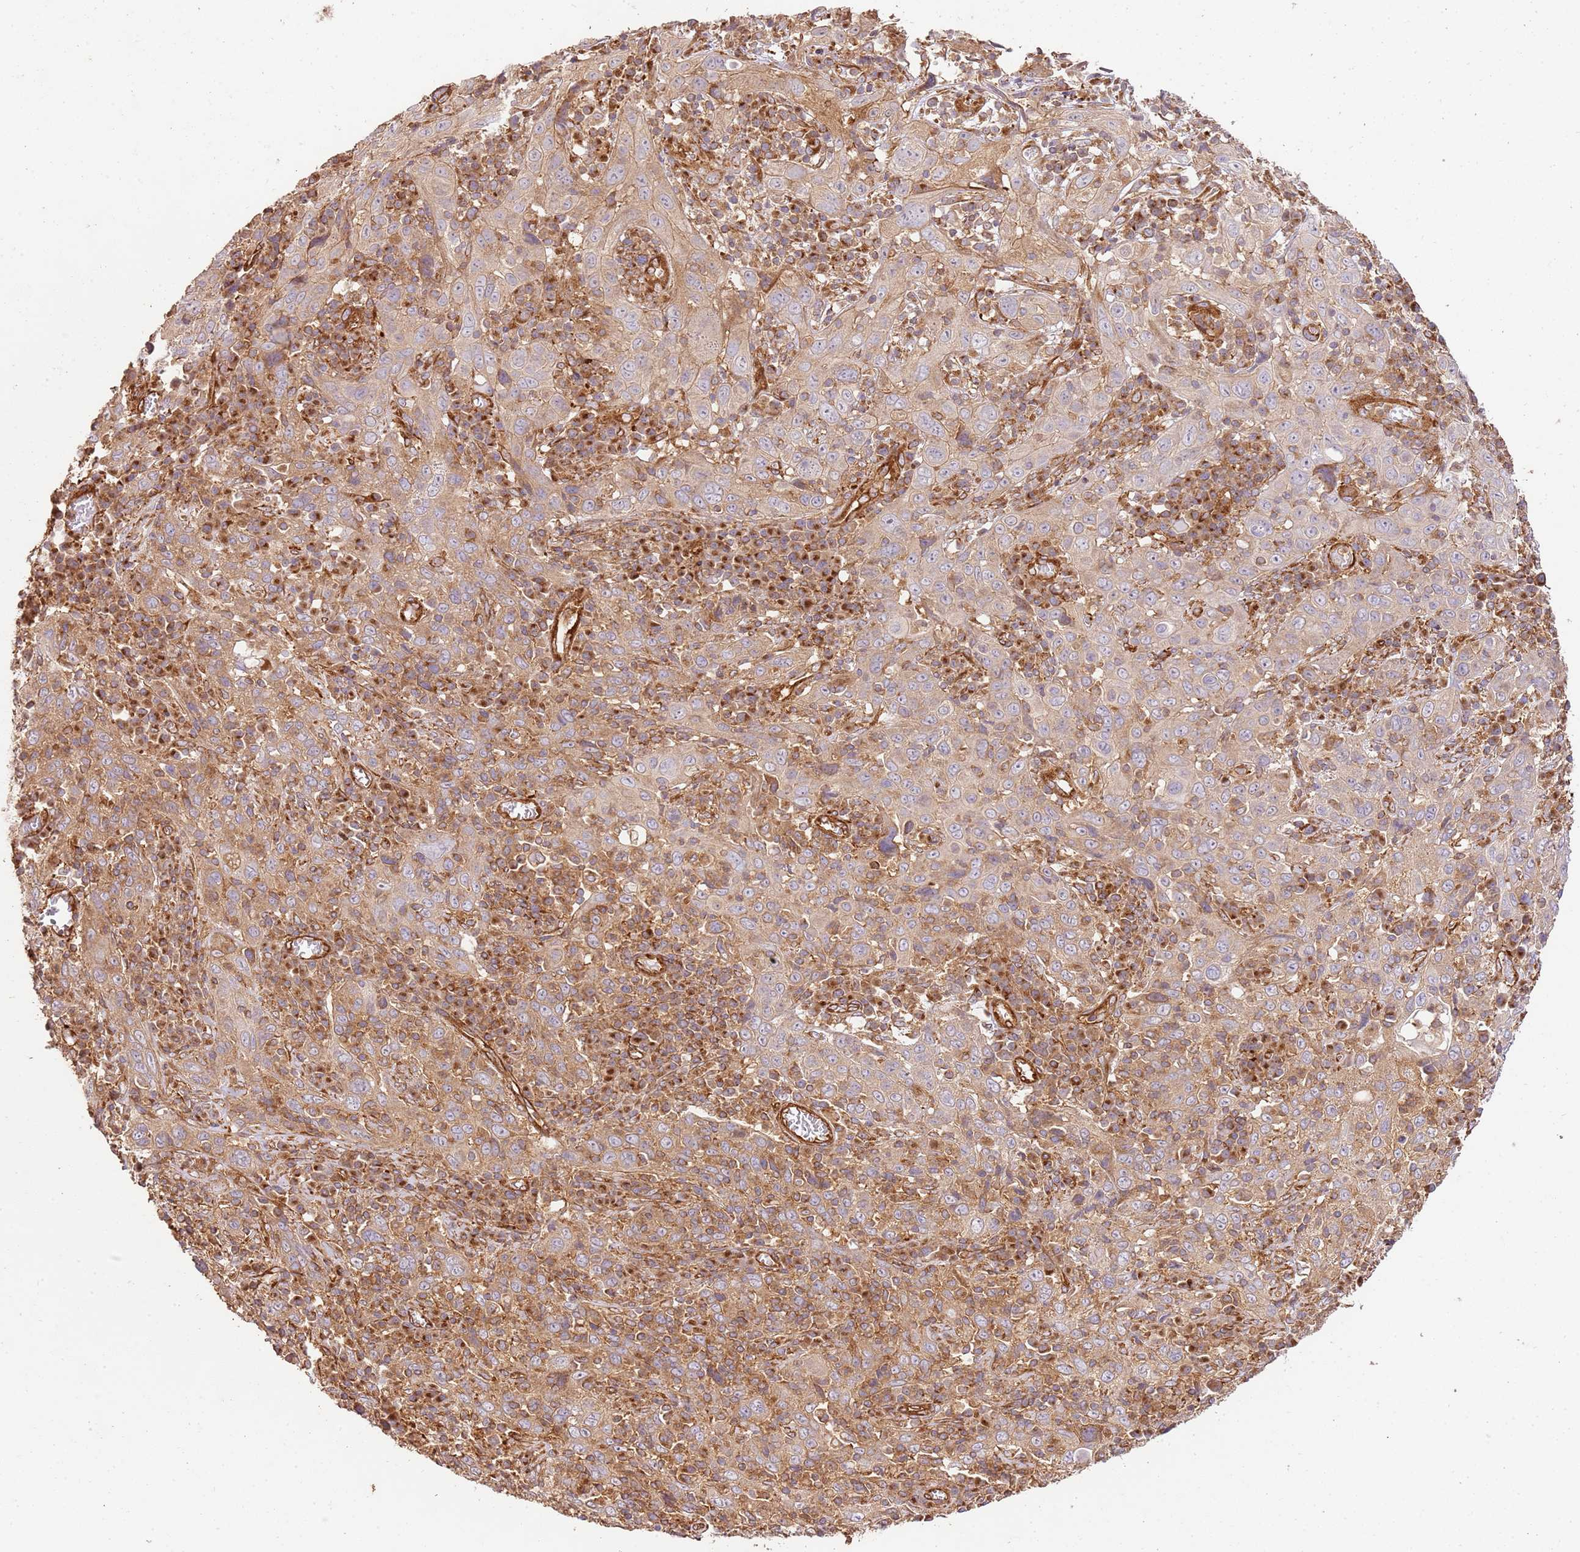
{"staining": {"intensity": "moderate", "quantity": ">75%", "location": "cytoplasmic/membranous"}, "tissue": "cervical cancer", "cell_type": "Tumor cells", "image_type": "cancer", "snomed": [{"axis": "morphology", "description": "Squamous cell carcinoma, NOS"}, {"axis": "topography", "description": "Cervix"}], "caption": "Immunohistochemical staining of cervical squamous cell carcinoma exhibits medium levels of moderate cytoplasmic/membranous protein expression in approximately >75% of tumor cells.", "gene": "ZBTB39", "patient": {"sex": "female", "age": 46}}